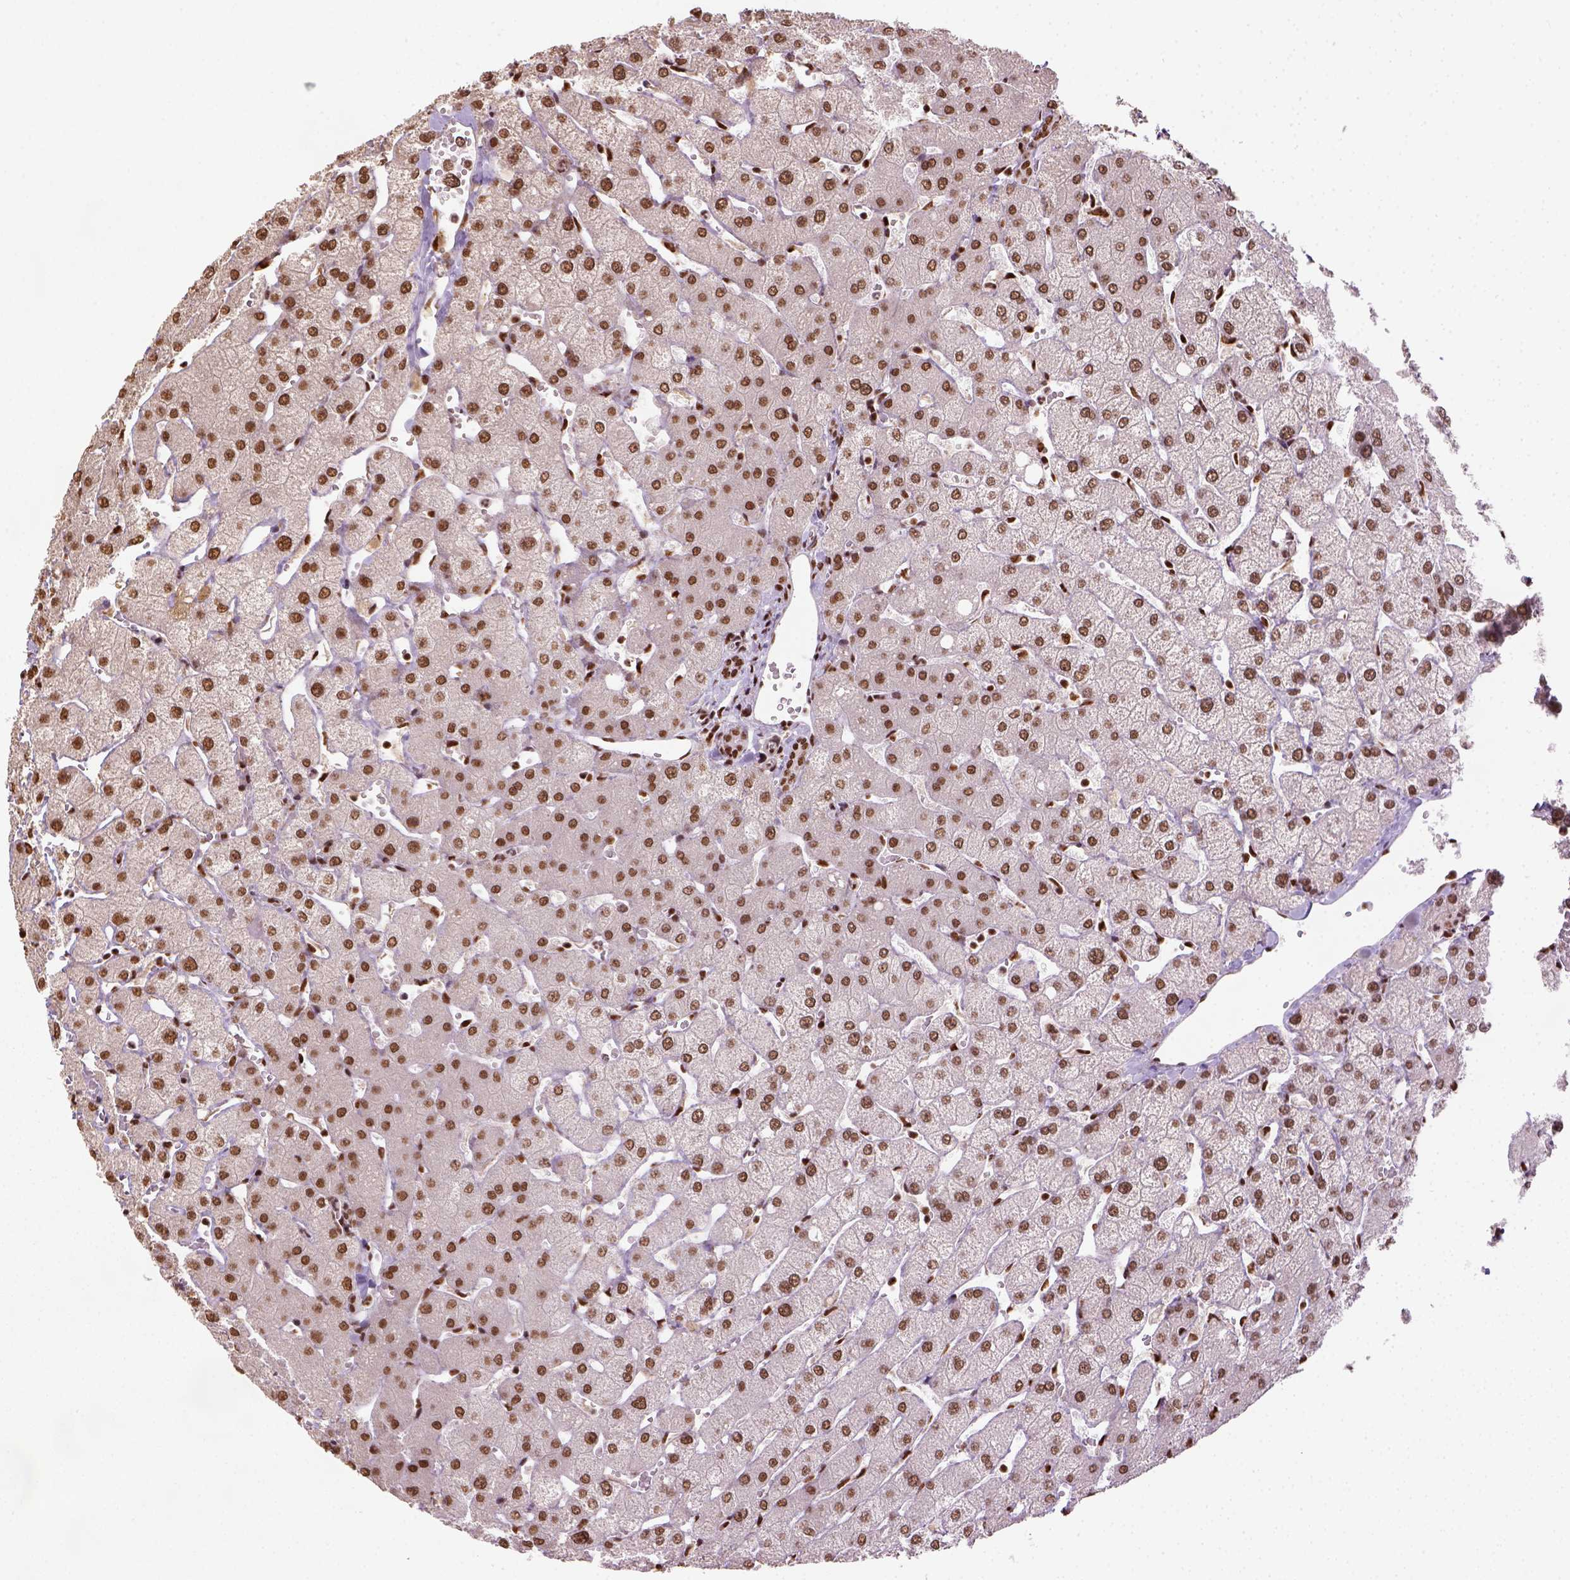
{"staining": {"intensity": "moderate", "quantity": ">75%", "location": "nuclear"}, "tissue": "liver", "cell_type": "Cholangiocytes", "image_type": "normal", "snomed": [{"axis": "morphology", "description": "Normal tissue, NOS"}, {"axis": "topography", "description": "Liver"}], "caption": "Protein staining of unremarkable liver shows moderate nuclear expression in about >75% of cholangiocytes.", "gene": "CCAR1", "patient": {"sex": "female", "age": 54}}